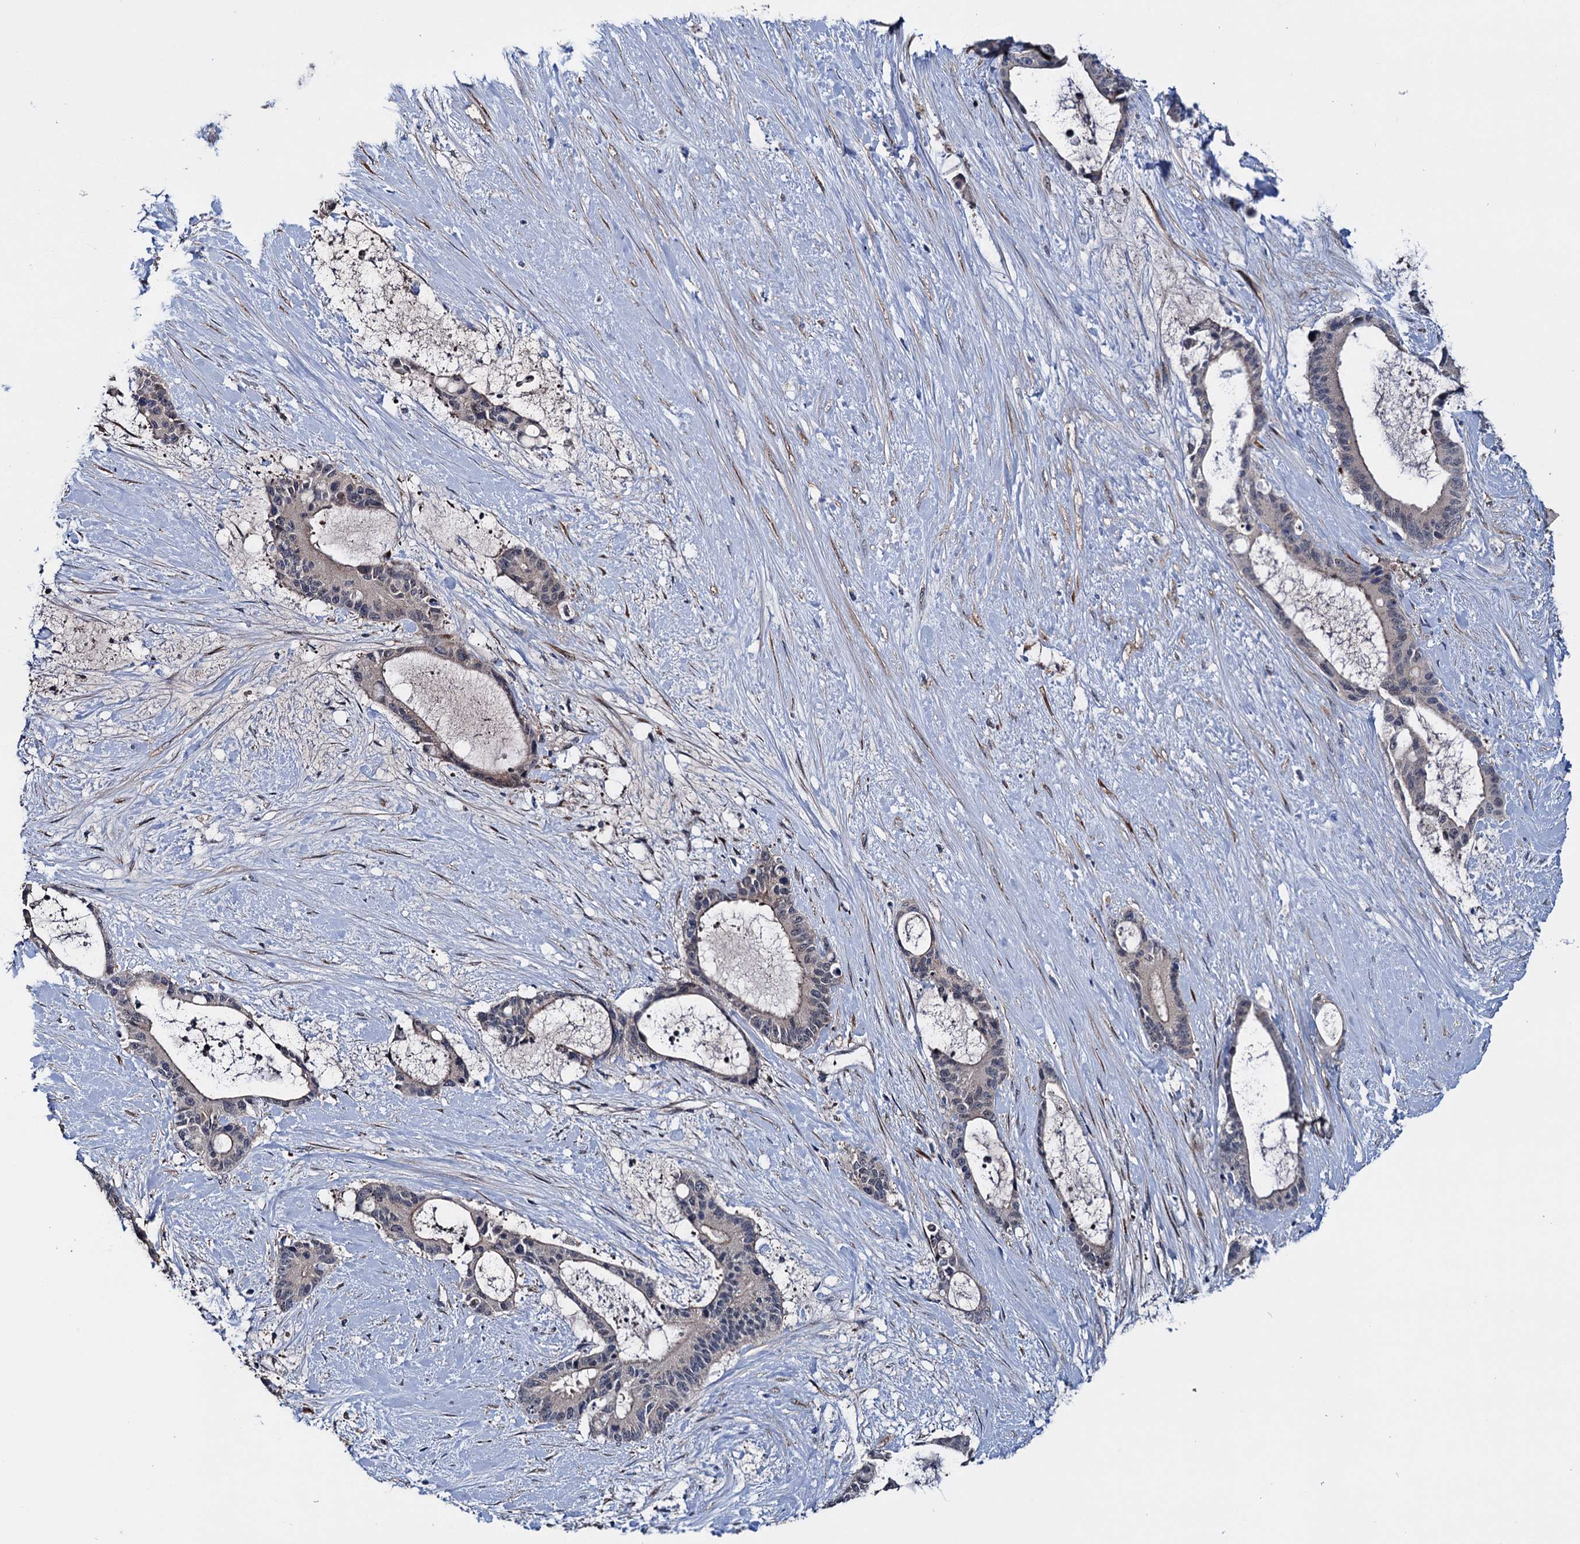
{"staining": {"intensity": "negative", "quantity": "none", "location": "none"}, "tissue": "liver cancer", "cell_type": "Tumor cells", "image_type": "cancer", "snomed": [{"axis": "morphology", "description": "Normal tissue, NOS"}, {"axis": "morphology", "description": "Cholangiocarcinoma"}, {"axis": "topography", "description": "Liver"}, {"axis": "topography", "description": "Peripheral nerve tissue"}], "caption": "Liver cancer (cholangiocarcinoma) stained for a protein using IHC shows no positivity tumor cells.", "gene": "EYA4", "patient": {"sex": "female", "age": 73}}